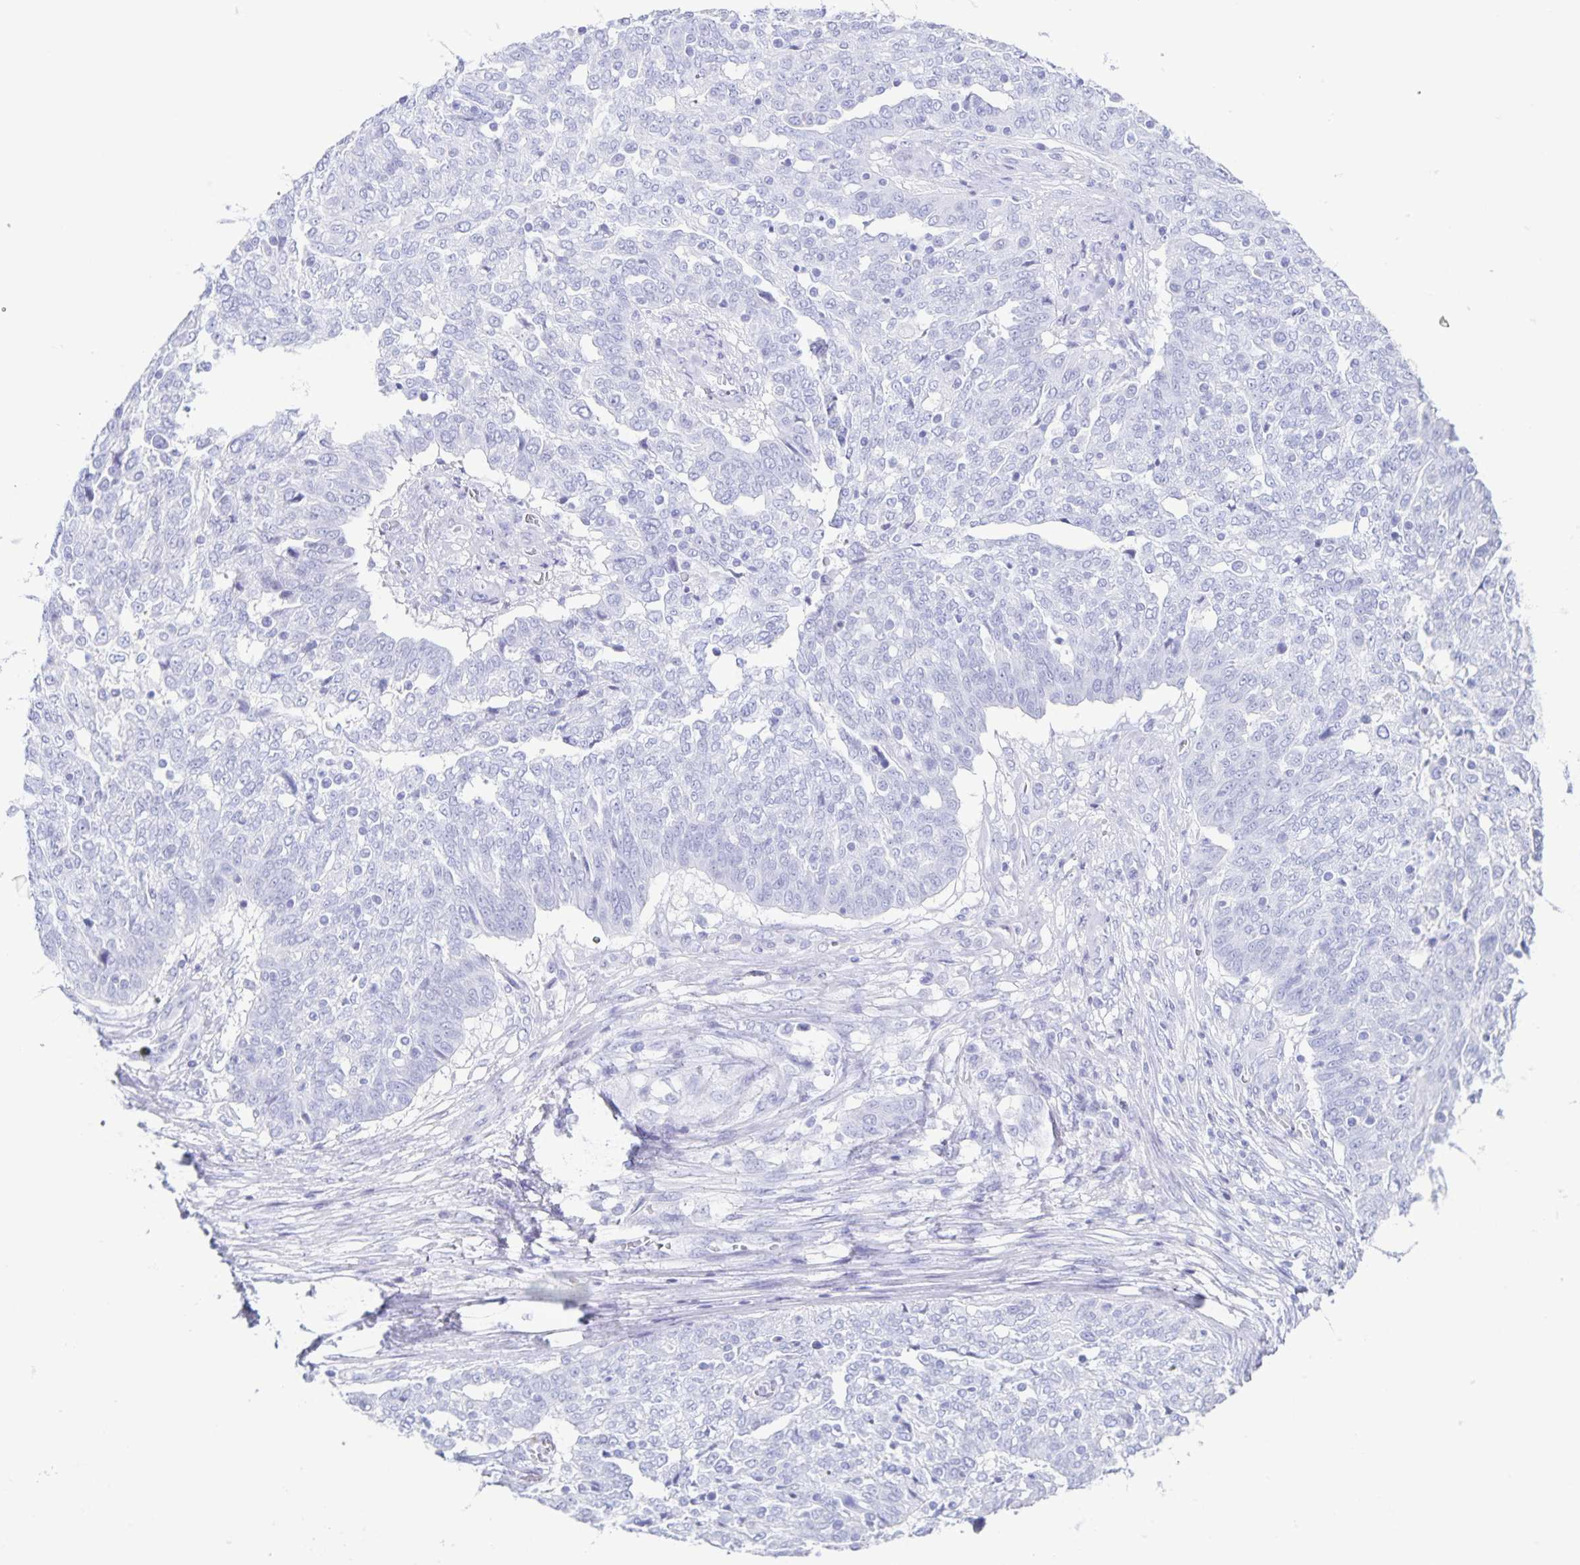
{"staining": {"intensity": "negative", "quantity": "none", "location": "none"}, "tissue": "ovarian cancer", "cell_type": "Tumor cells", "image_type": "cancer", "snomed": [{"axis": "morphology", "description": "Cystadenocarcinoma, serous, NOS"}, {"axis": "topography", "description": "Ovary"}], "caption": "Serous cystadenocarcinoma (ovarian) was stained to show a protein in brown. There is no significant positivity in tumor cells.", "gene": "C12orf56", "patient": {"sex": "female", "age": 67}}